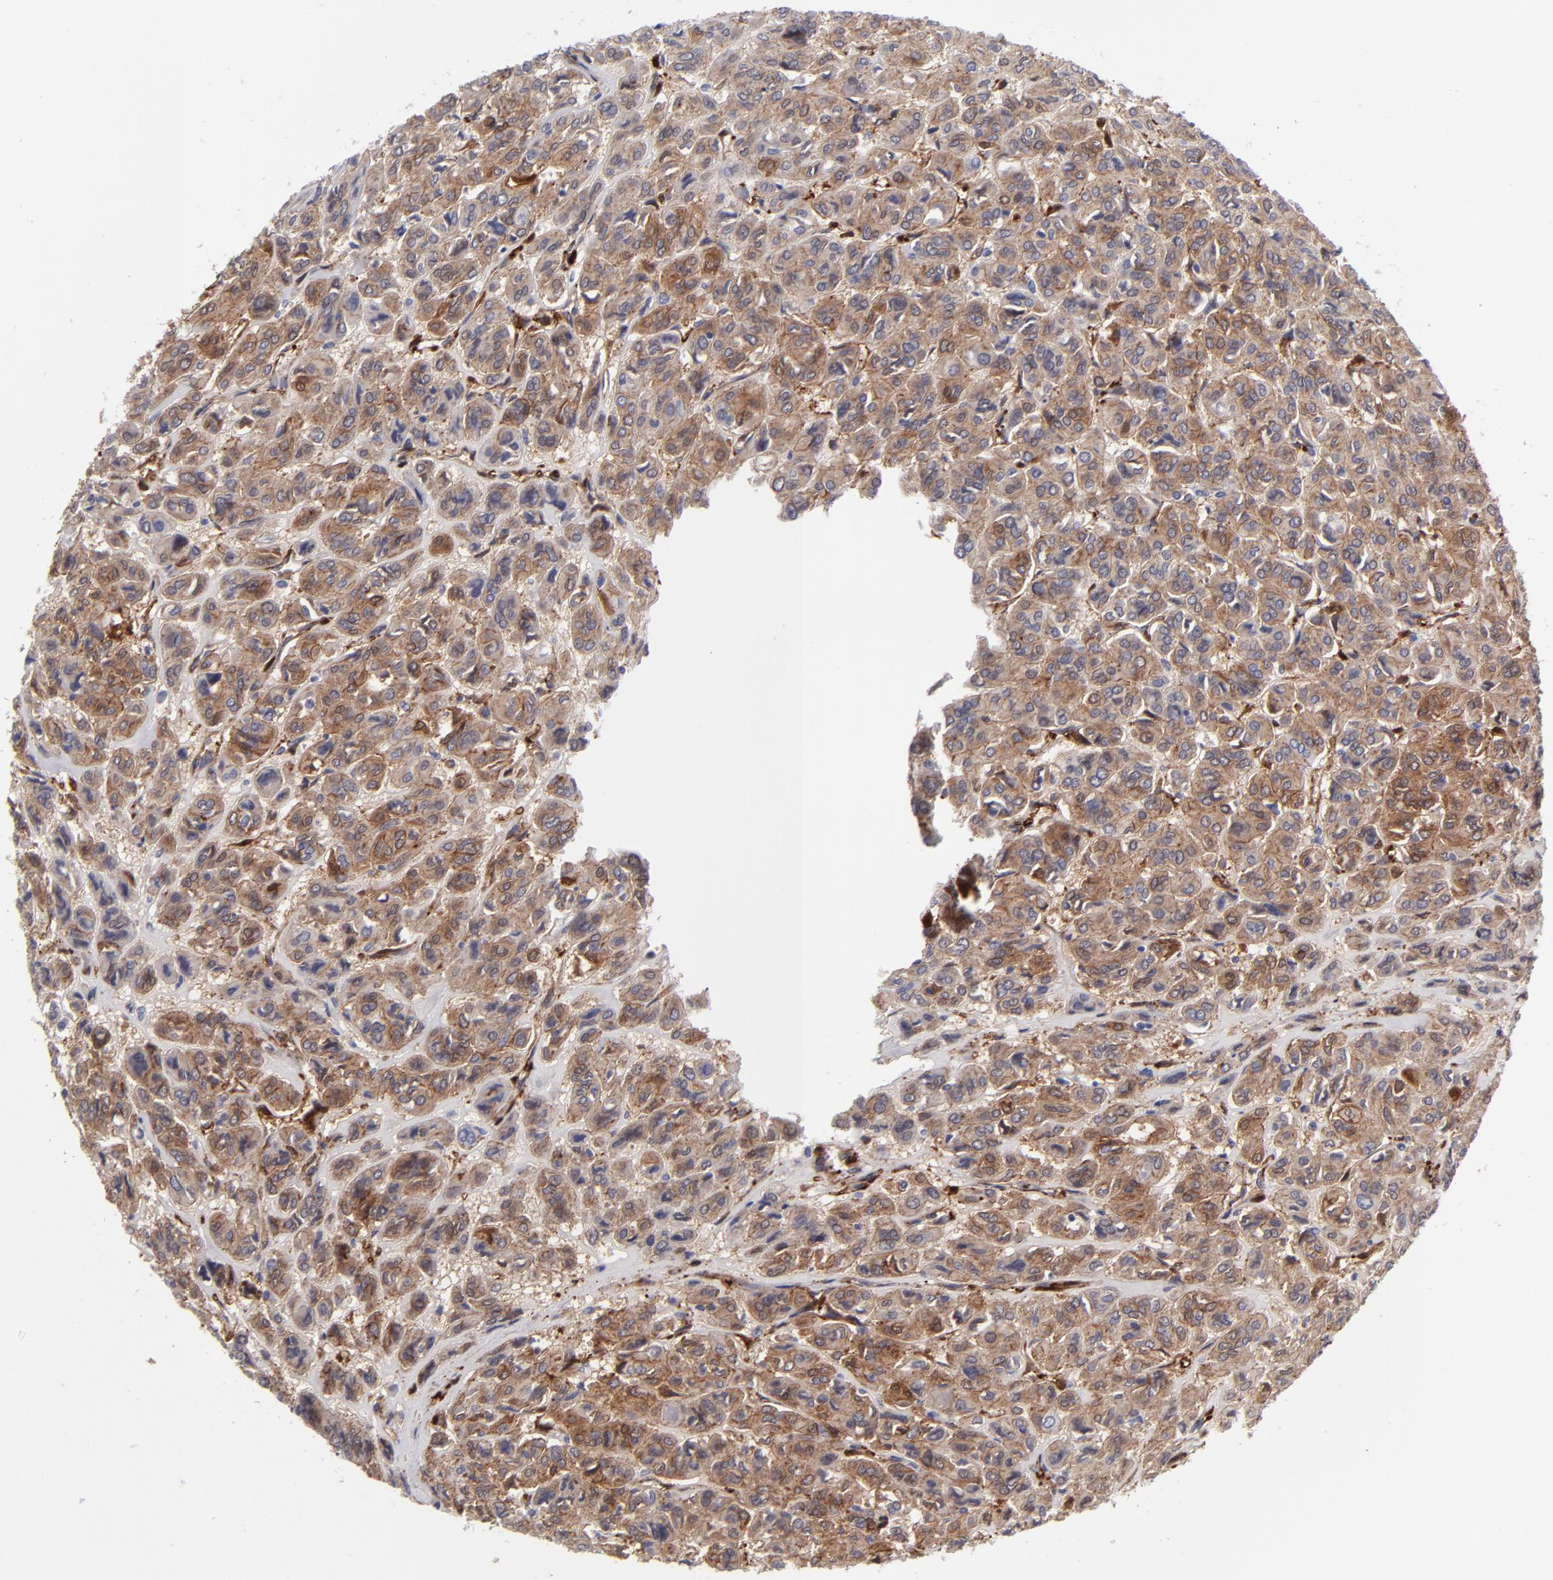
{"staining": {"intensity": "moderate", "quantity": ">75%", "location": "cytoplasmic/membranous"}, "tissue": "thyroid cancer", "cell_type": "Tumor cells", "image_type": "cancer", "snomed": [{"axis": "morphology", "description": "Follicular adenoma carcinoma, NOS"}, {"axis": "topography", "description": "Thyroid gland"}], "caption": "Immunohistochemical staining of human thyroid cancer (follicular adenoma carcinoma) demonstrates moderate cytoplasmic/membranous protein positivity in about >75% of tumor cells.", "gene": "VCL", "patient": {"sex": "female", "age": 71}}